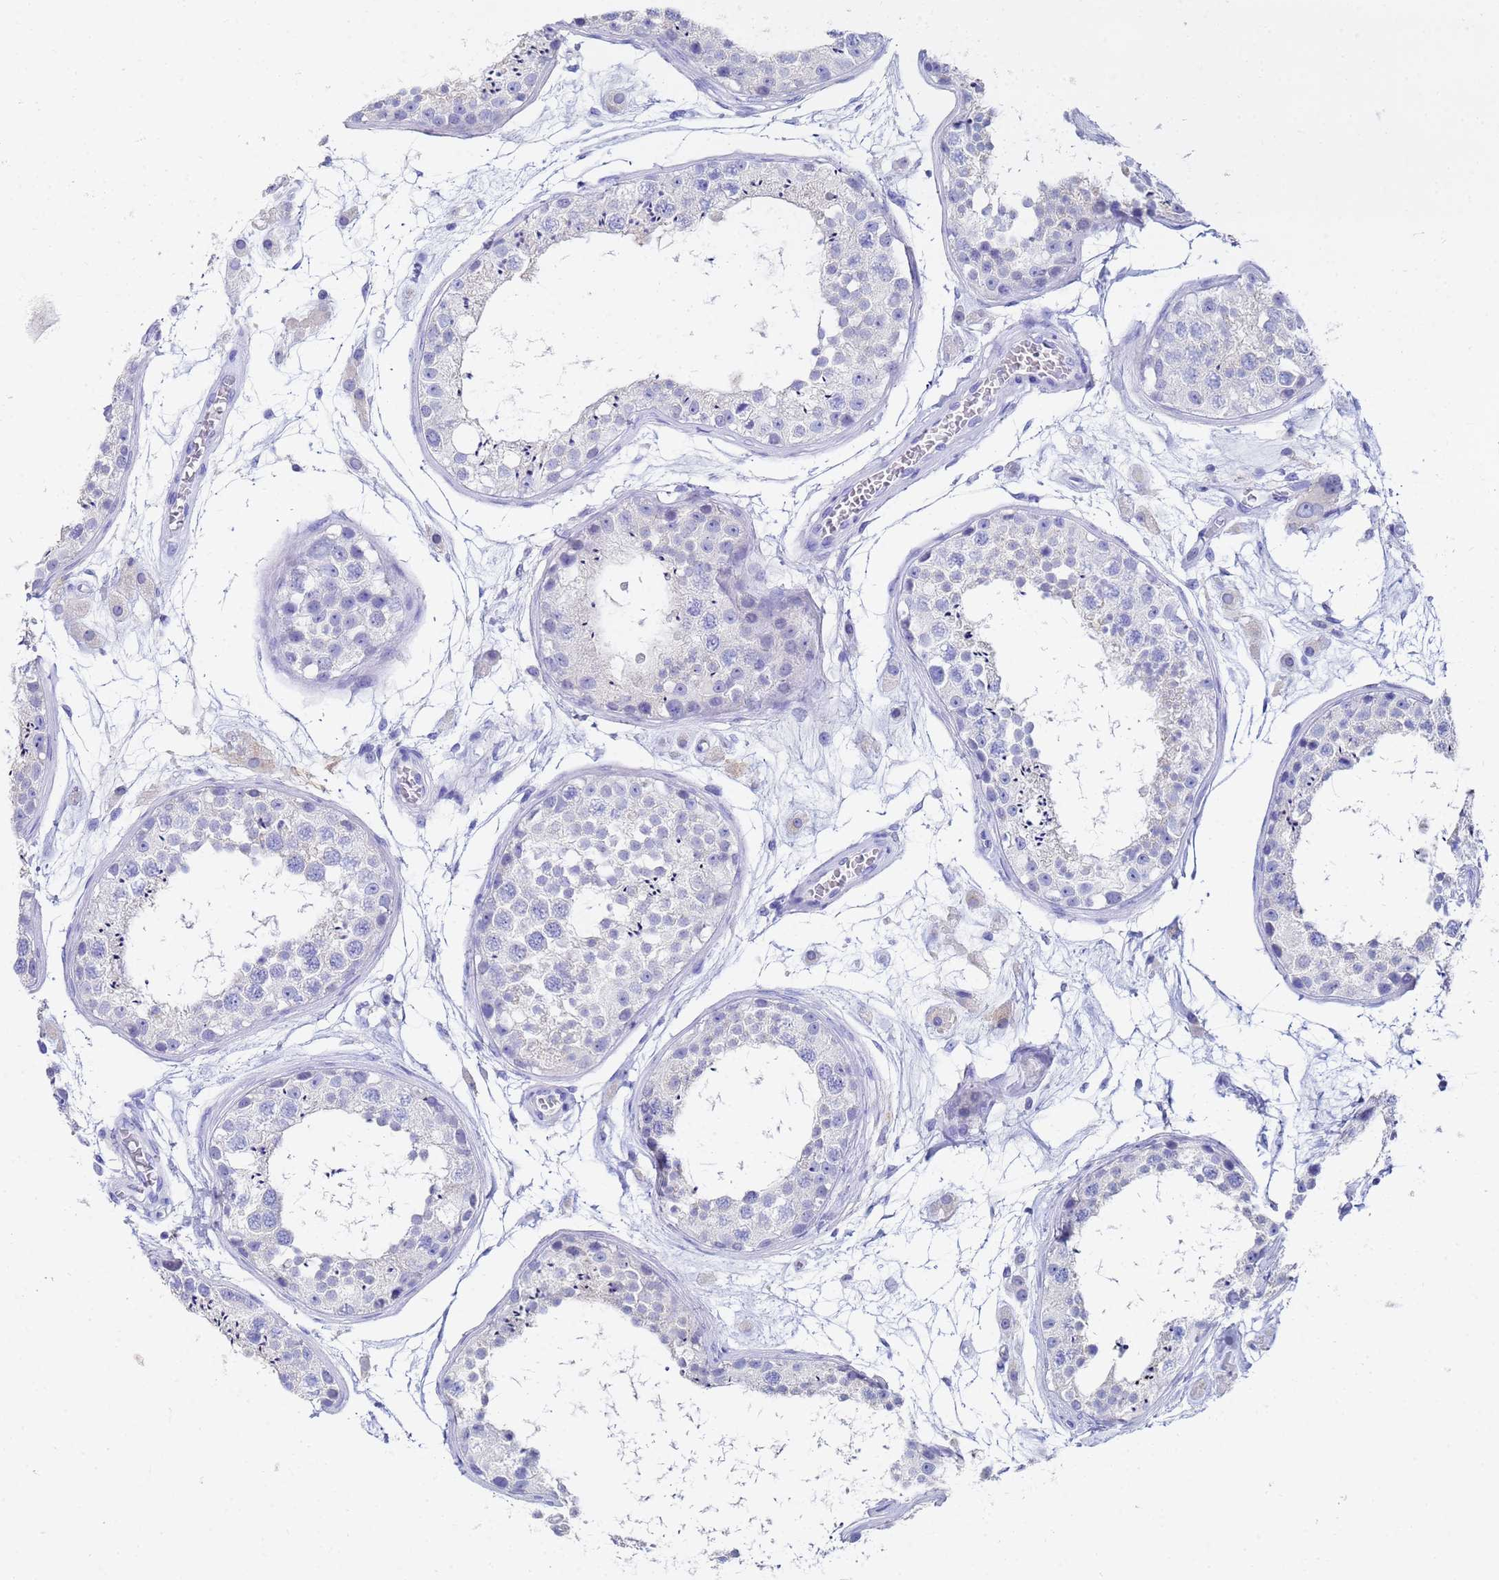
{"staining": {"intensity": "negative", "quantity": "none", "location": "none"}, "tissue": "testis", "cell_type": "Cells in seminiferous ducts", "image_type": "normal", "snomed": [{"axis": "morphology", "description": "Normal tissue, NOS"}, {"axis": "topography", "description": "Testis"}], "caption": "This is a photomicrograph of immunohistochemistry staining of normal testis, which shows no positivity in cells in seminiferous ducts. (Brightfield microscopy of DAB immunohistochemistry at high magnification).", "gene": "C2orf72", "patient": {"sex": "male", "age": 25}}